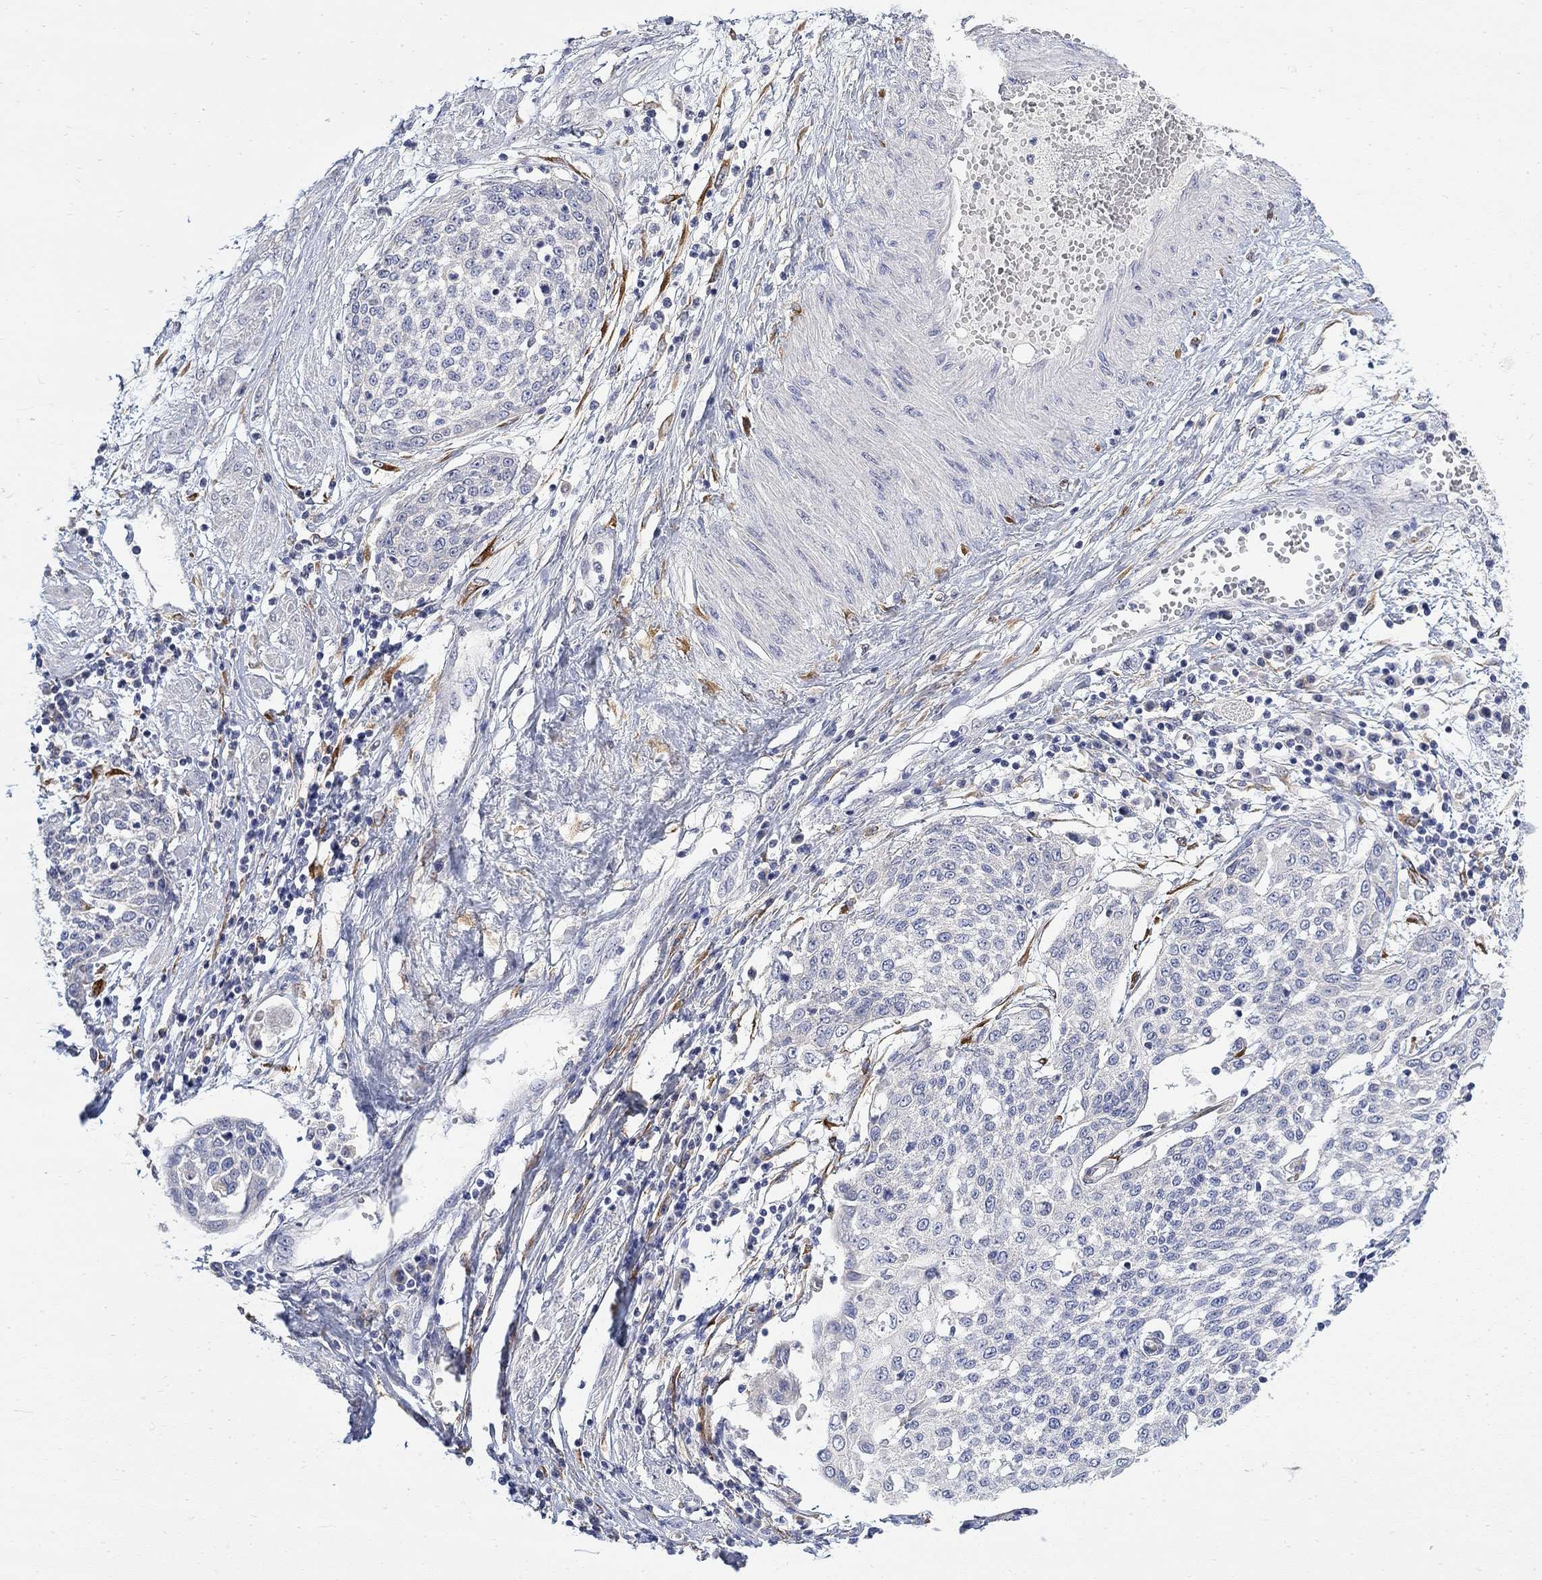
{"staining": {"intensity": "negative", "quantity": "none", "location": "none"}, "tissue": "cervical cancer", "cell_type": "Tumor cells", "image_type": "cancer", "snomed": [{"axis": "morphology", "description": "Squamous cell carcinoma, NOS"}, {"axis": "topography", "description": "Cervix"}], "caption": "Cervical cancer (squamous cell carcinoma) was stained to show a protein in brown. There is no significant staining in tumor cells. (DAB IHC with hematoxylin counter stain).", "gene": "FNDC5", "patient": {"sex": "female", "age": 34}}